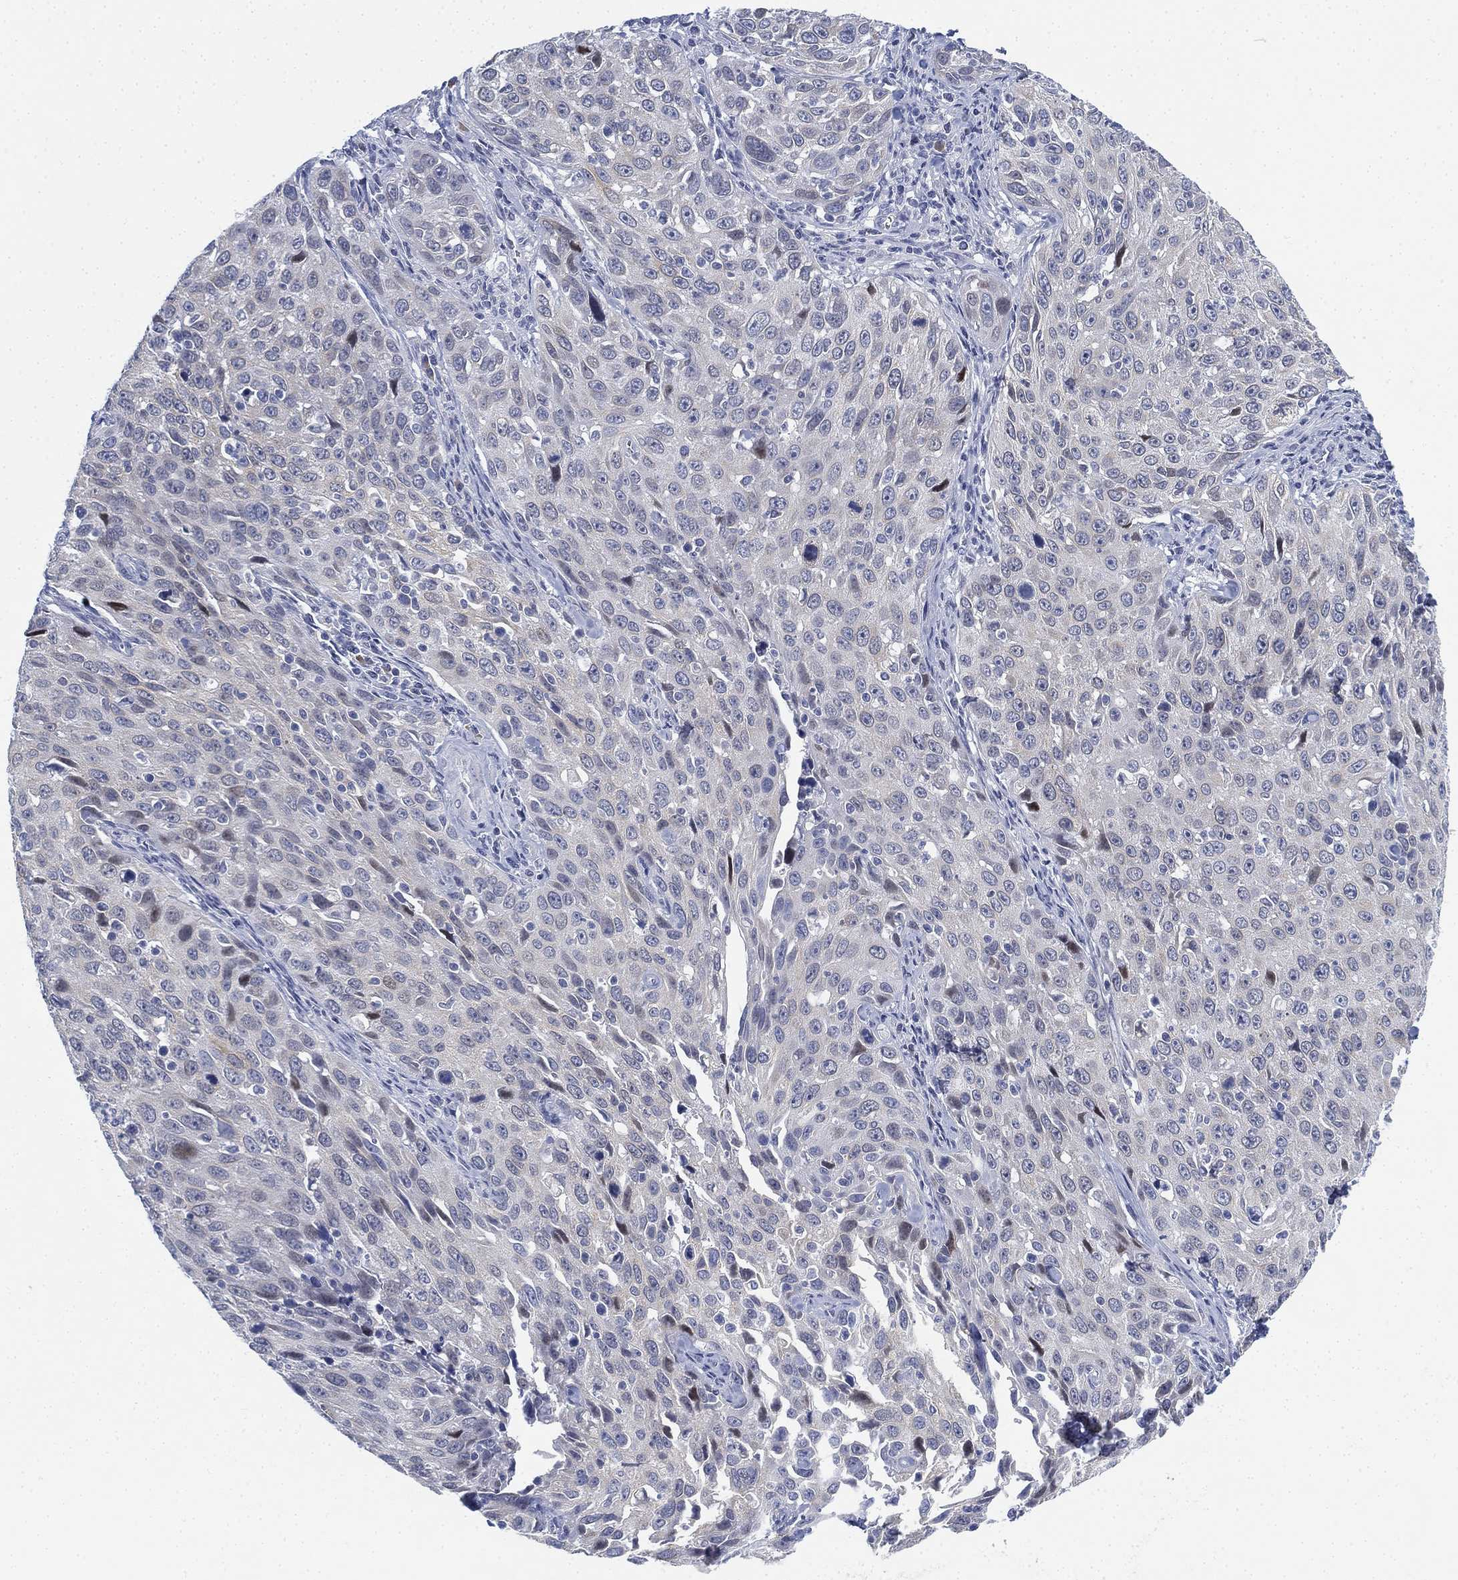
{"staining": {"intensity": "negative", "quantity": "none", "location": "none"}, "tissue": "cervical cancer", "cell_type": "Tumor cells", "image_type": "cancer", "snomed": [{"axis": "morphology", "description": "Squamous cell carcinoma, NOS"}, {"axis": "topography", "description": "Cervix"}], "caption": "A high-resolution image shows IHC staining of cervical cancer (squamous cell carcinoma), which reveals no significant staining in tumor cells.", "gene": "GCNA", "patient": {"sex": "female", "age": 26}}